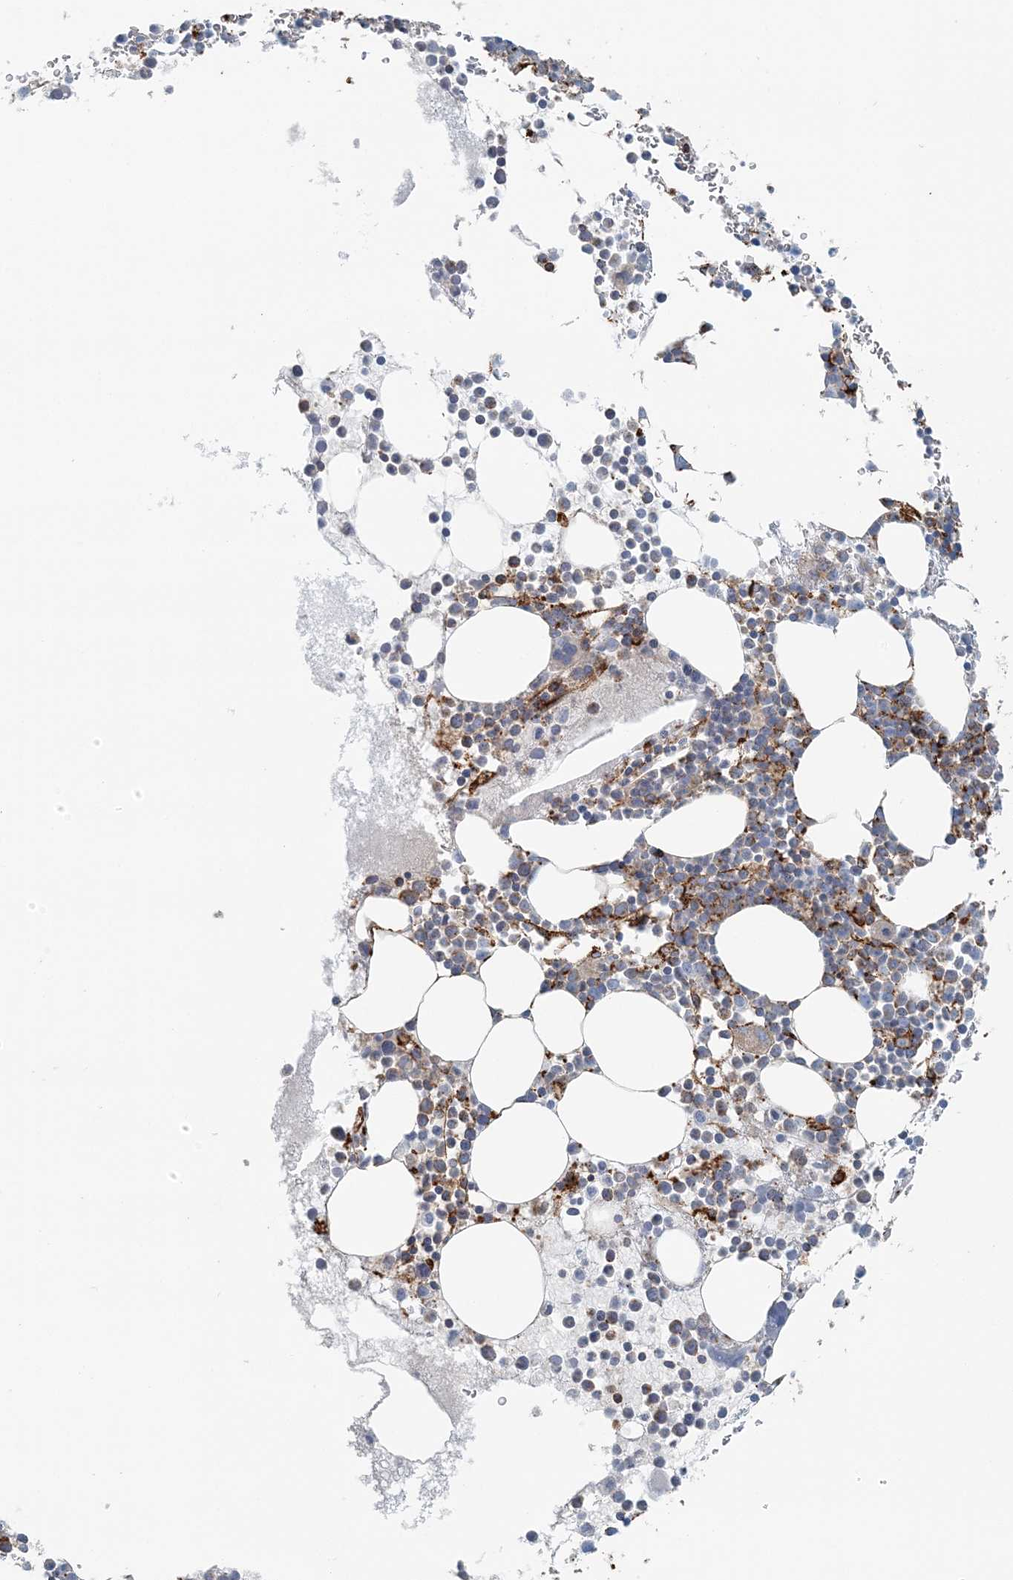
{"staining": {"intensity": "moderate", "quantity": "<25%", "location": "cytoplasmic/membranous"}, "tissue": "bone marrow", "cell_type": "Hematopoietic cells", "image_type": "normal", "snomed": [{"axis": "morphology", "description": "Normal tissue, NOS"}, {"axis": "topography", "description": "Bone marrow"}], "caption": "Immunohistochemical staining of unremarkable bone marrow shows low levels of moderate cytoplasmic/membranous positivity in approximately <25% of hematopoietic cells. The staining is performed using DAB brown chromogen to label protein expression. The nuclei are counter-stained blue using hematoxylin.", "gene": "SNX2", "patient": {"sex": "female", "age": 78}}